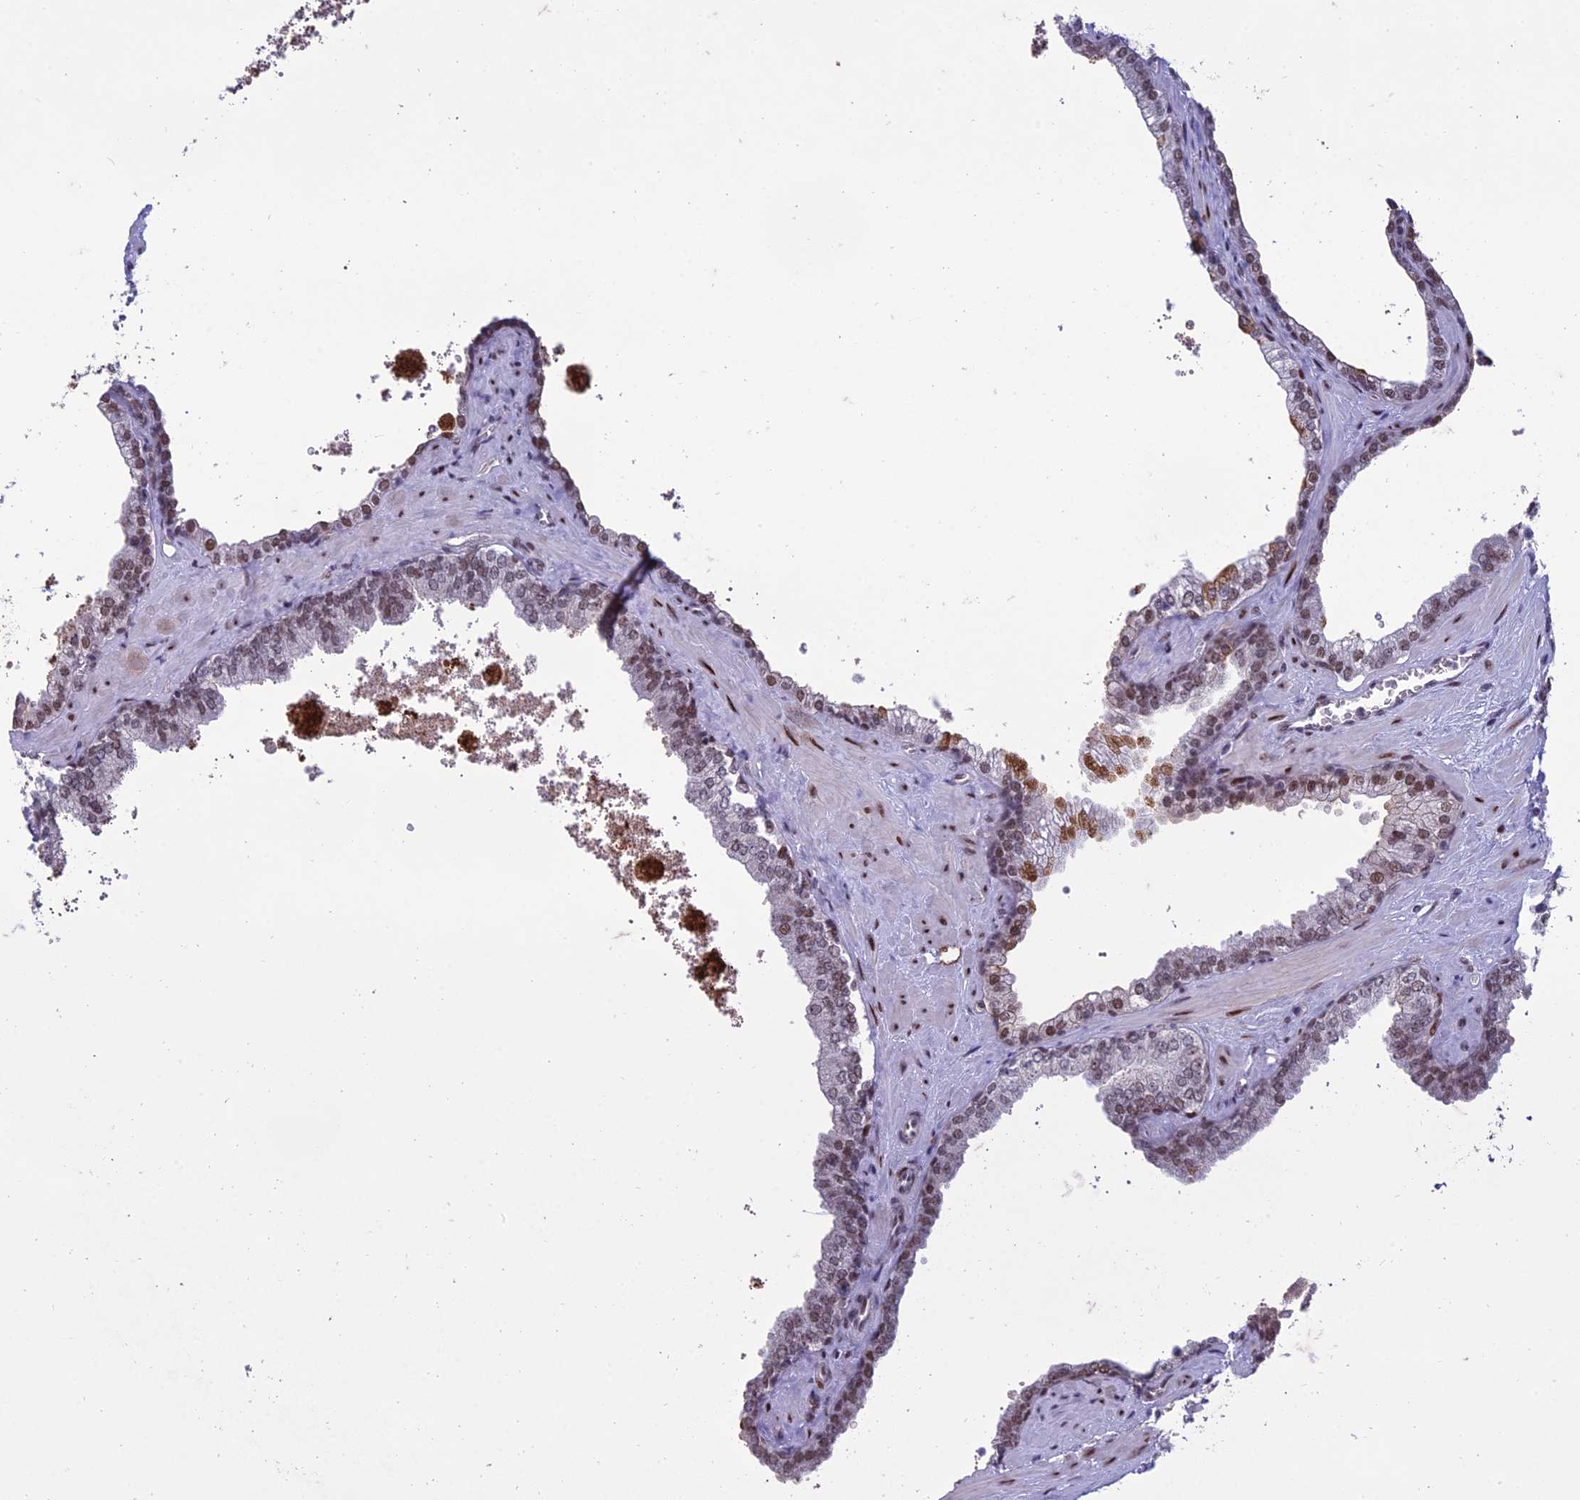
{"staining": {"intensity": "moderate", "quantity": "25%-75%", "location": "nuclear"}, "tissue": "prostate", "cell_type": "Glandular cells", "image_type": "normal", "snomed": [{"axis": "morphology", "description": "Normal tissue, NOS"}, {"axis": "topography", "description": "Prostate"}], "caption": "IHC micrograph of normal human prostate stained for a protein (brown), which reveals medium levels of moderate nuclear staining in approximately 25%-75% of glandular cells.", "gene": "RANBP3", "patient": {"sex": "male", "age": 60}}